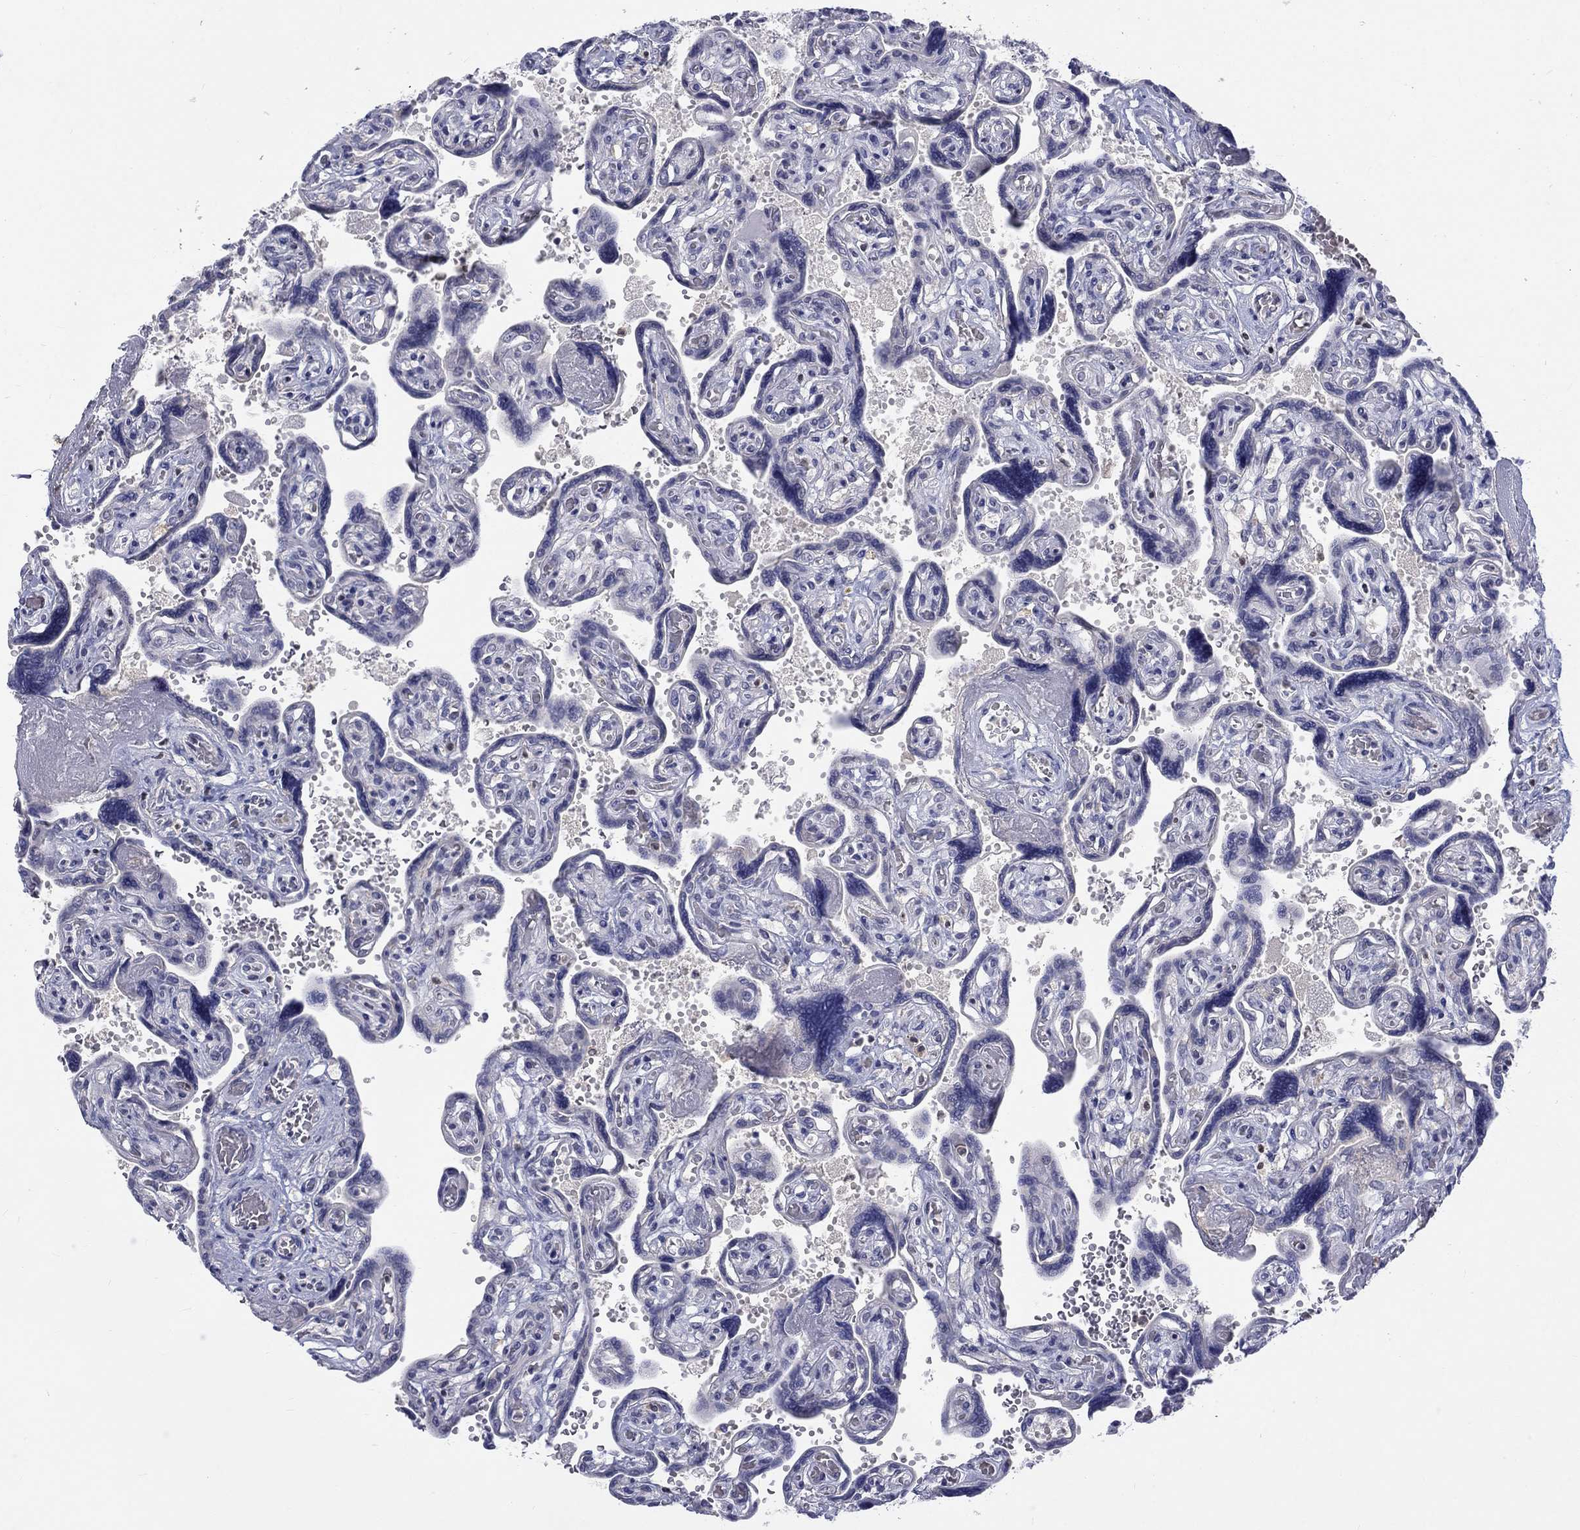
{"staining": {"intensity": "negative", "quantity": "none", "location": "none"}, "tissue": "placenta", "cell_type": "Decidual cells", "image_type": "normal", "snomed": [{"axis": "morphology", "description": "Normal tissue, NOS"}, {"axis": "topography", "description": "Placenta"}], "caption": "The immunohistochemistry (IHC) image has no significant expression in decidual cells of placenta.", "gene": "EGFLAM", "patient": {"sex": "female", "age": 32}}